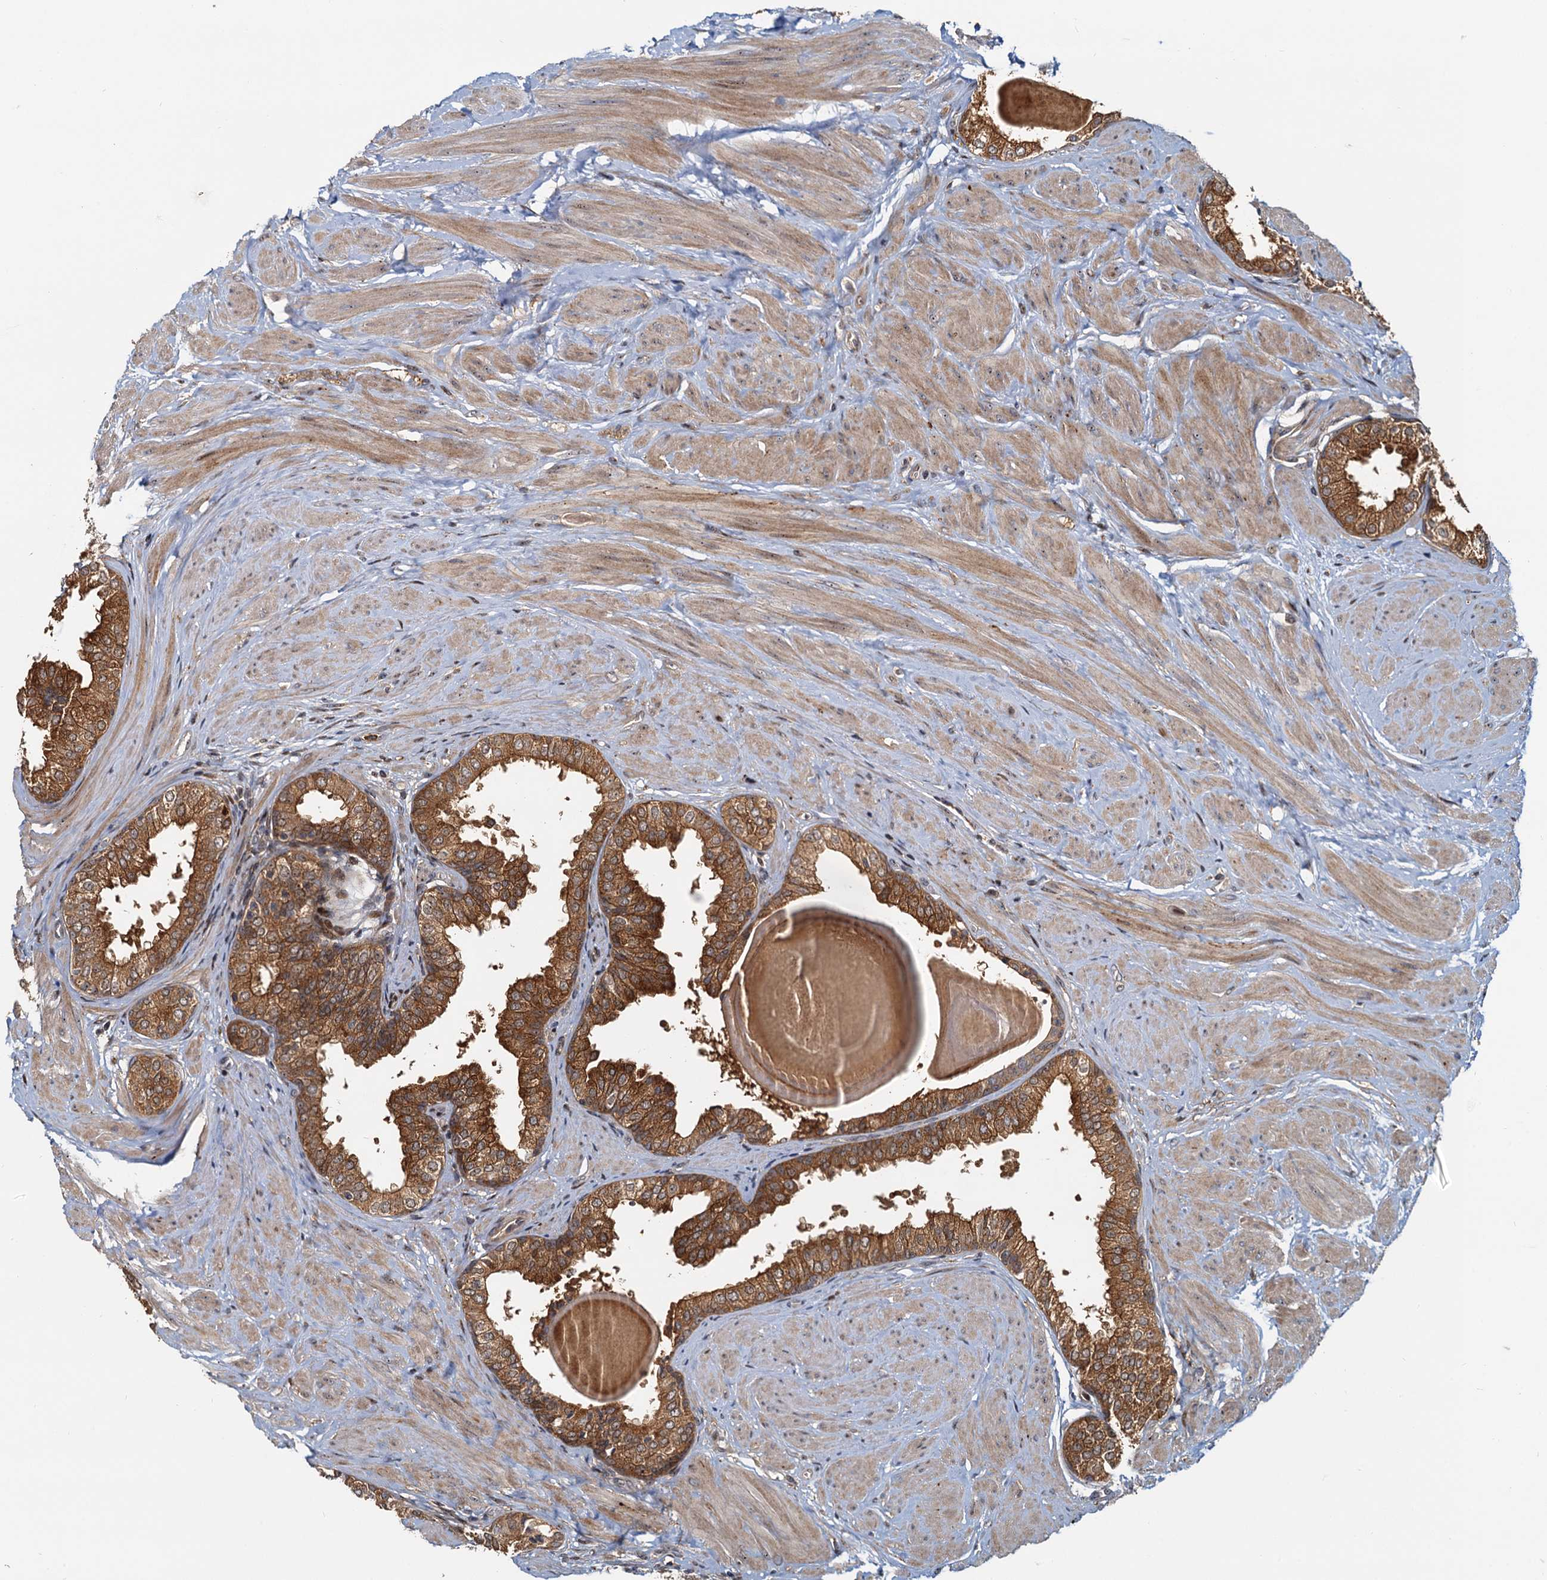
{"staining": {"intensity": "strong", "quantity": ">75%", "location": "cytoplasmic/membranous"}, "tissue": "prostate", "cell_type": "Glandular cells", "image_type": "normal", "snomed": [{"axis": "morphology", "description": "Normal tissue, NOS"}, {"axis": "topography", "description": "Prostate"}], "caption": "Immunohistochemistry (IHC) histopathology image of unremarkable prostate: human prostate stained using immunohistochemistry exhibits high levels of strong protein expression localized specifically in the cytoplasmic/membranous of glandular cells, appearing as a cytoplasmic/membranous brown color.", "gene": "TOLLIP", "patient": {"sex": "male", "age": 48}}